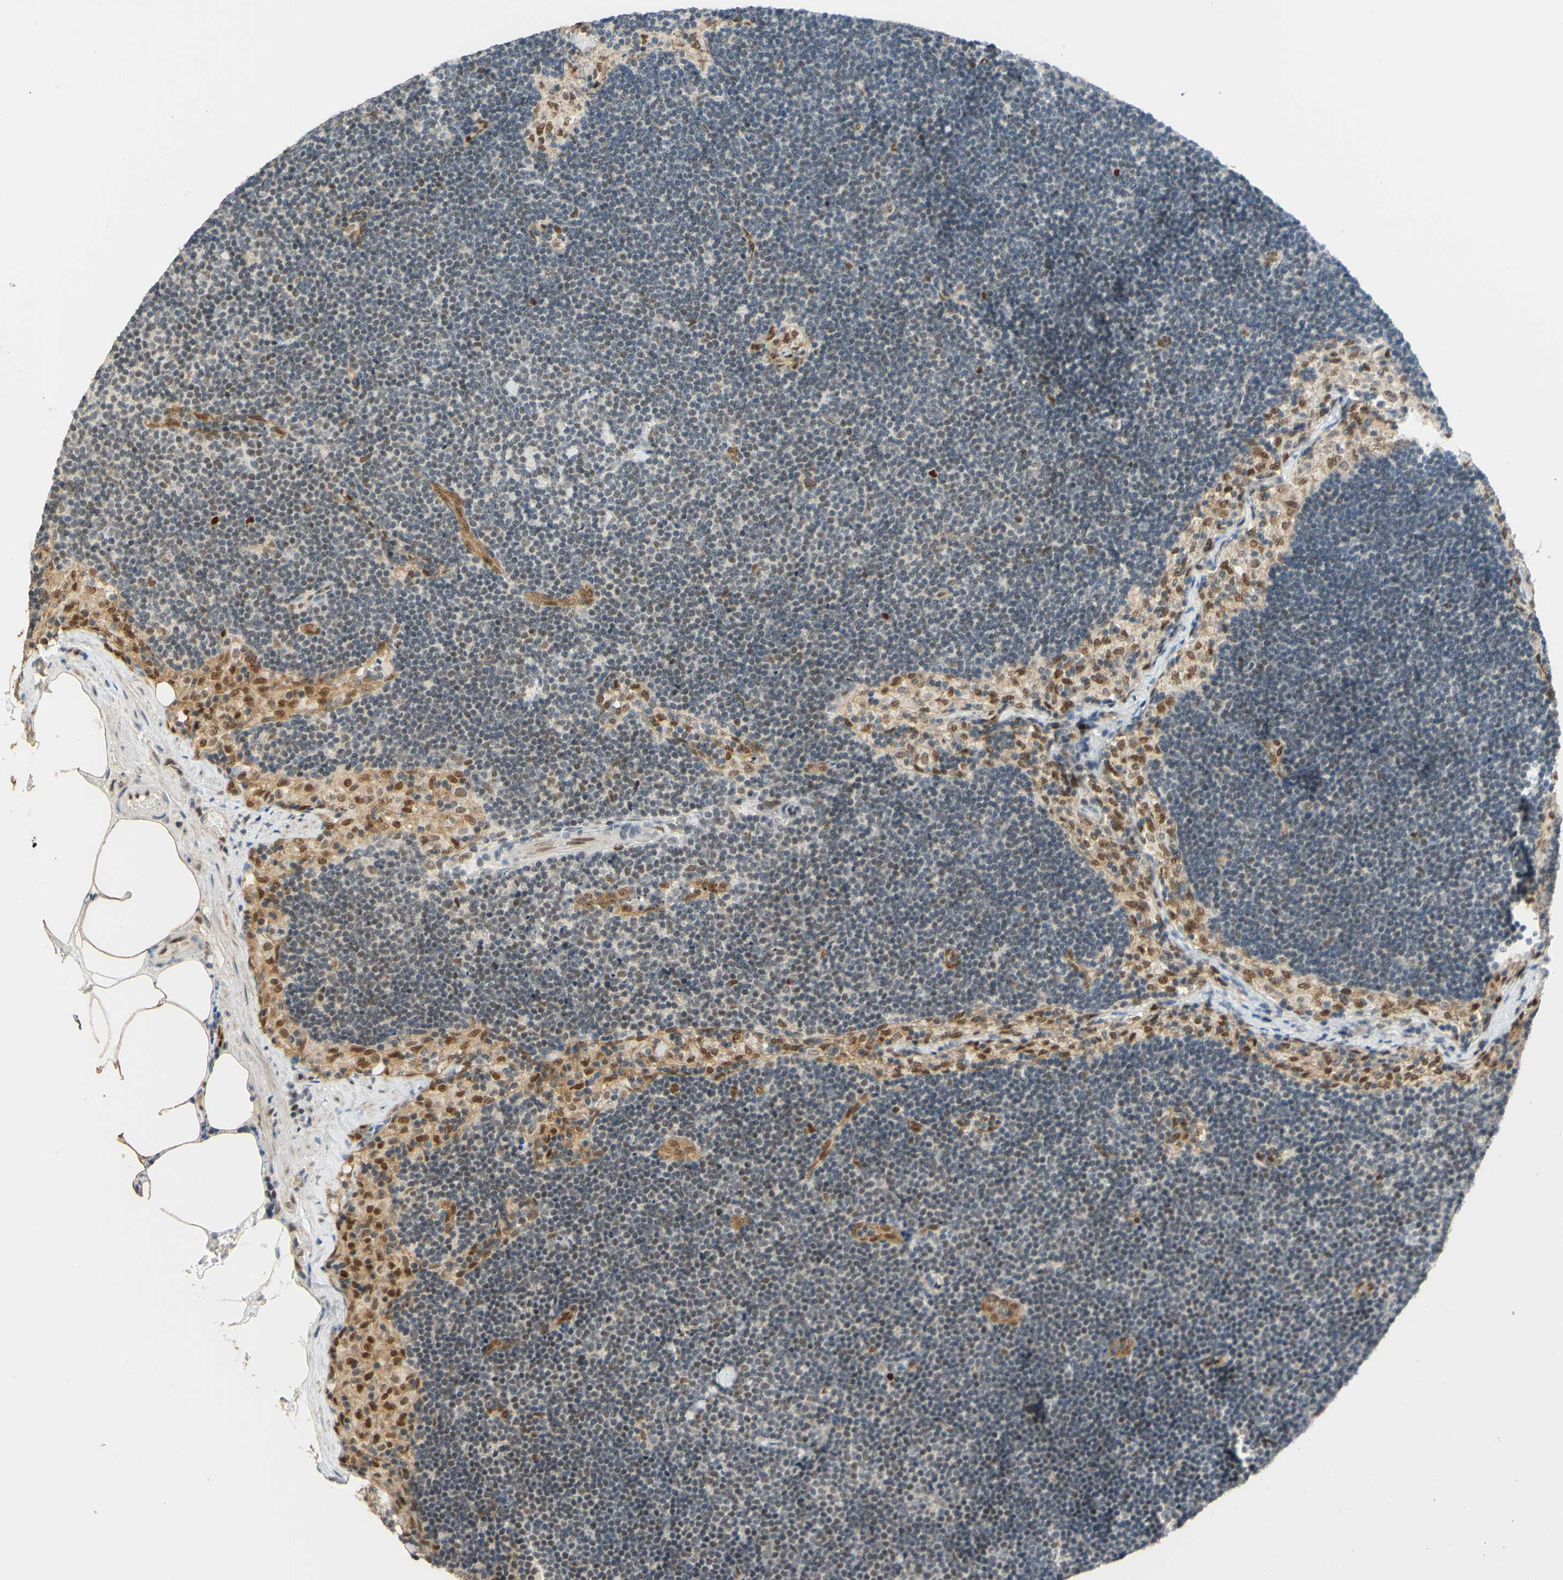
{"staining": {"intensity": "moderate", "quantity": "<25%", "location": "nuclear"}, "tissue": "lymph node", "cell_type": "Germinal center cells", "image_type": "normal", "snomed": [{"axis": "morphology", "description": "Normal tissue, NOS"}, {"axis": "topography", "description": "Lymph node"}], "caption": "Immunohistochemical staining of normal human lymph node shows low levels of moderate nuclear expression in approximately <25% of germinal center cells.", "gene": "POLB", "patient": {"sex": "male", "age": 63}}